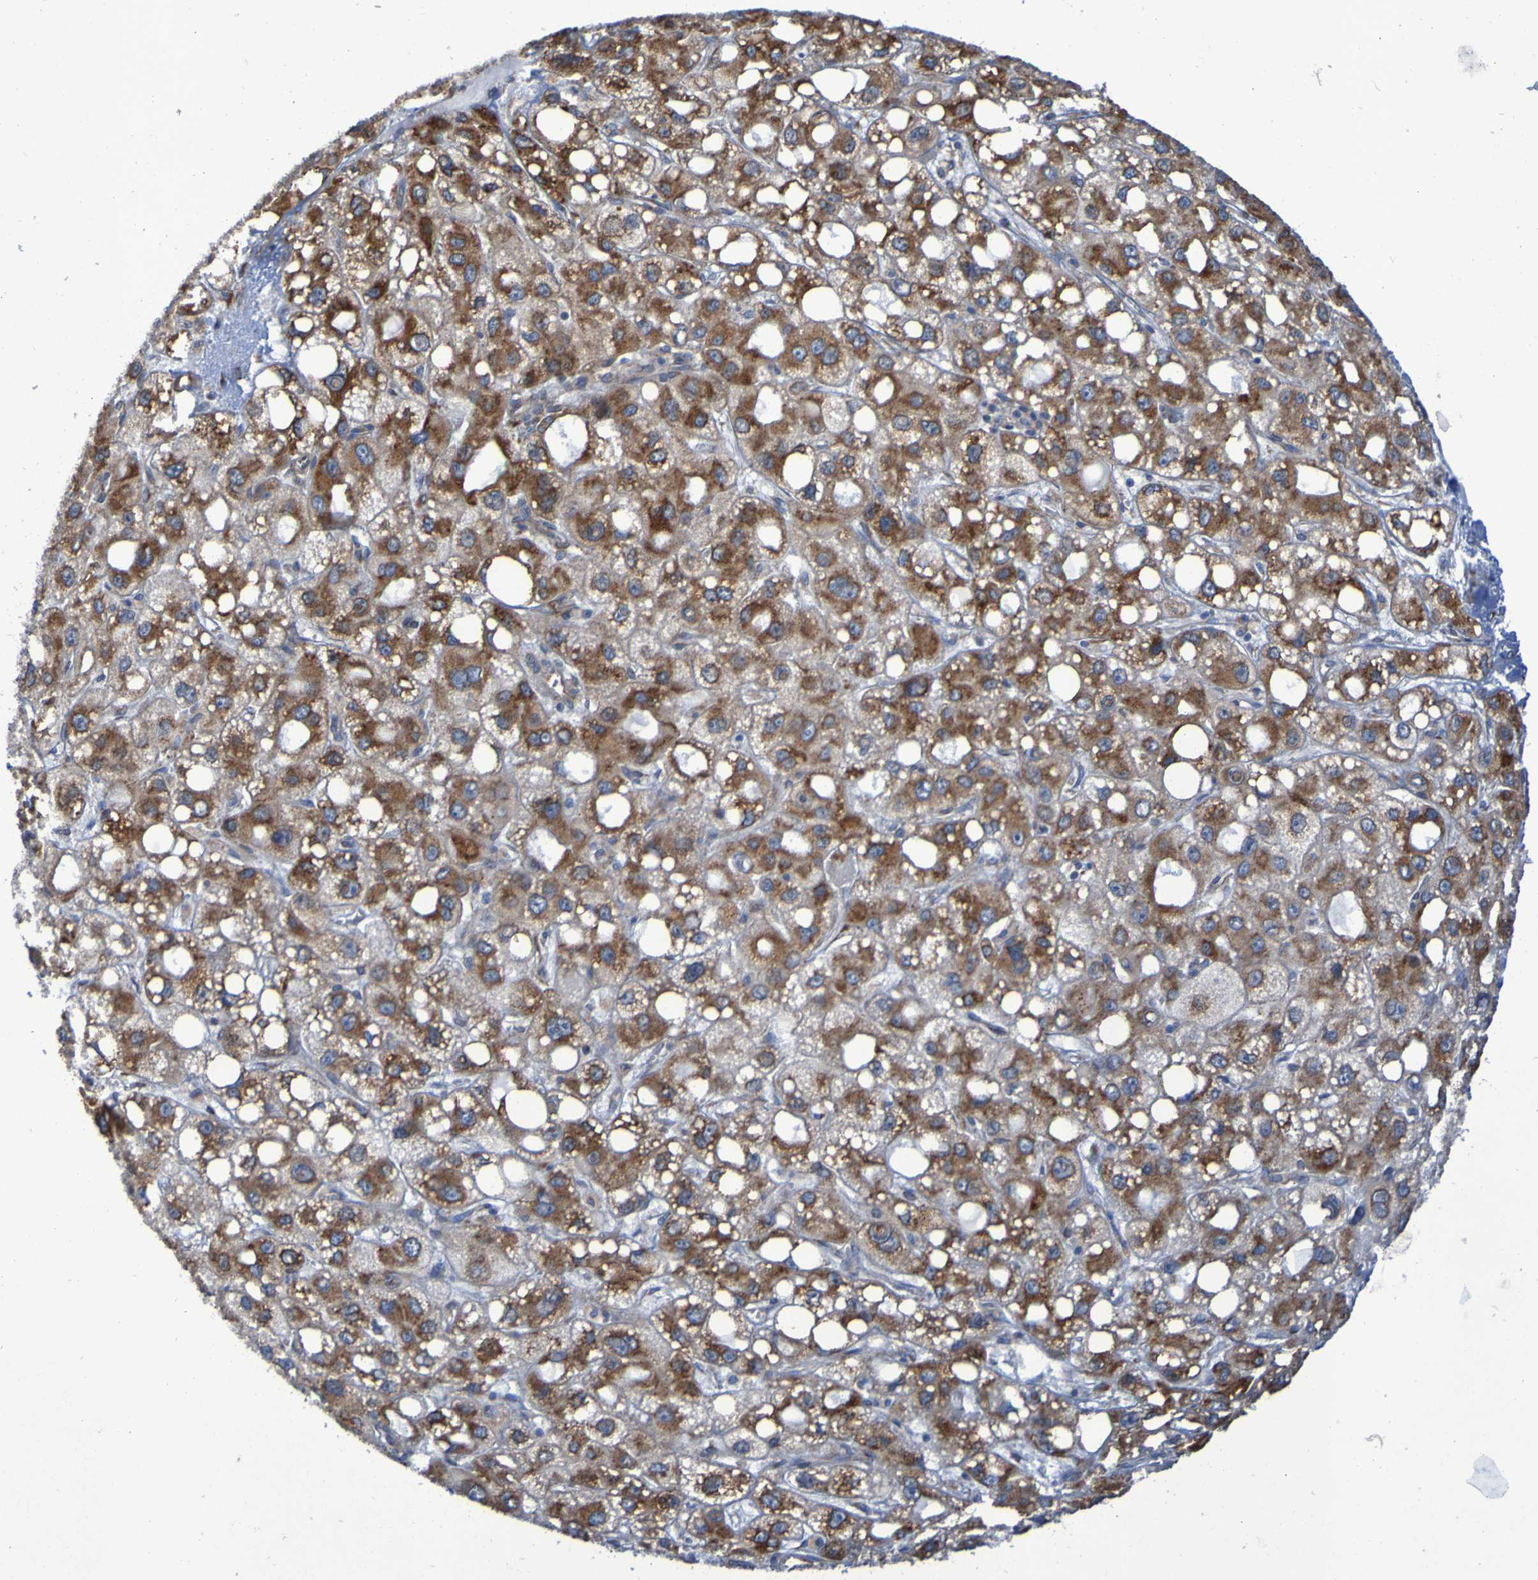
{"staining": {"intensity": "strong", "quantity": ">75%", "location": "cytoplasmic/membranous"}, "tissue": "liver cancer", "cell_type": "Tumor cells", "image_type": "cancer", "snomed": [{"axis": "morphology", "description": "Carcinoma, Hepatocellular, NOS"}, {"axis": "topography", "description": "Liver"}], "caption": "This photomicrograph reveals hepatocellular carcinoma (liver) stained with immunohistochemistry (IHC) to label a protein in brown. The cytoplasmic/membranous of tumor cells show strong positivity for the protein. Nuclei are counter-stained blue.", "gene": "FKBP3", "patient": {"sex": "male", "age": 55}}